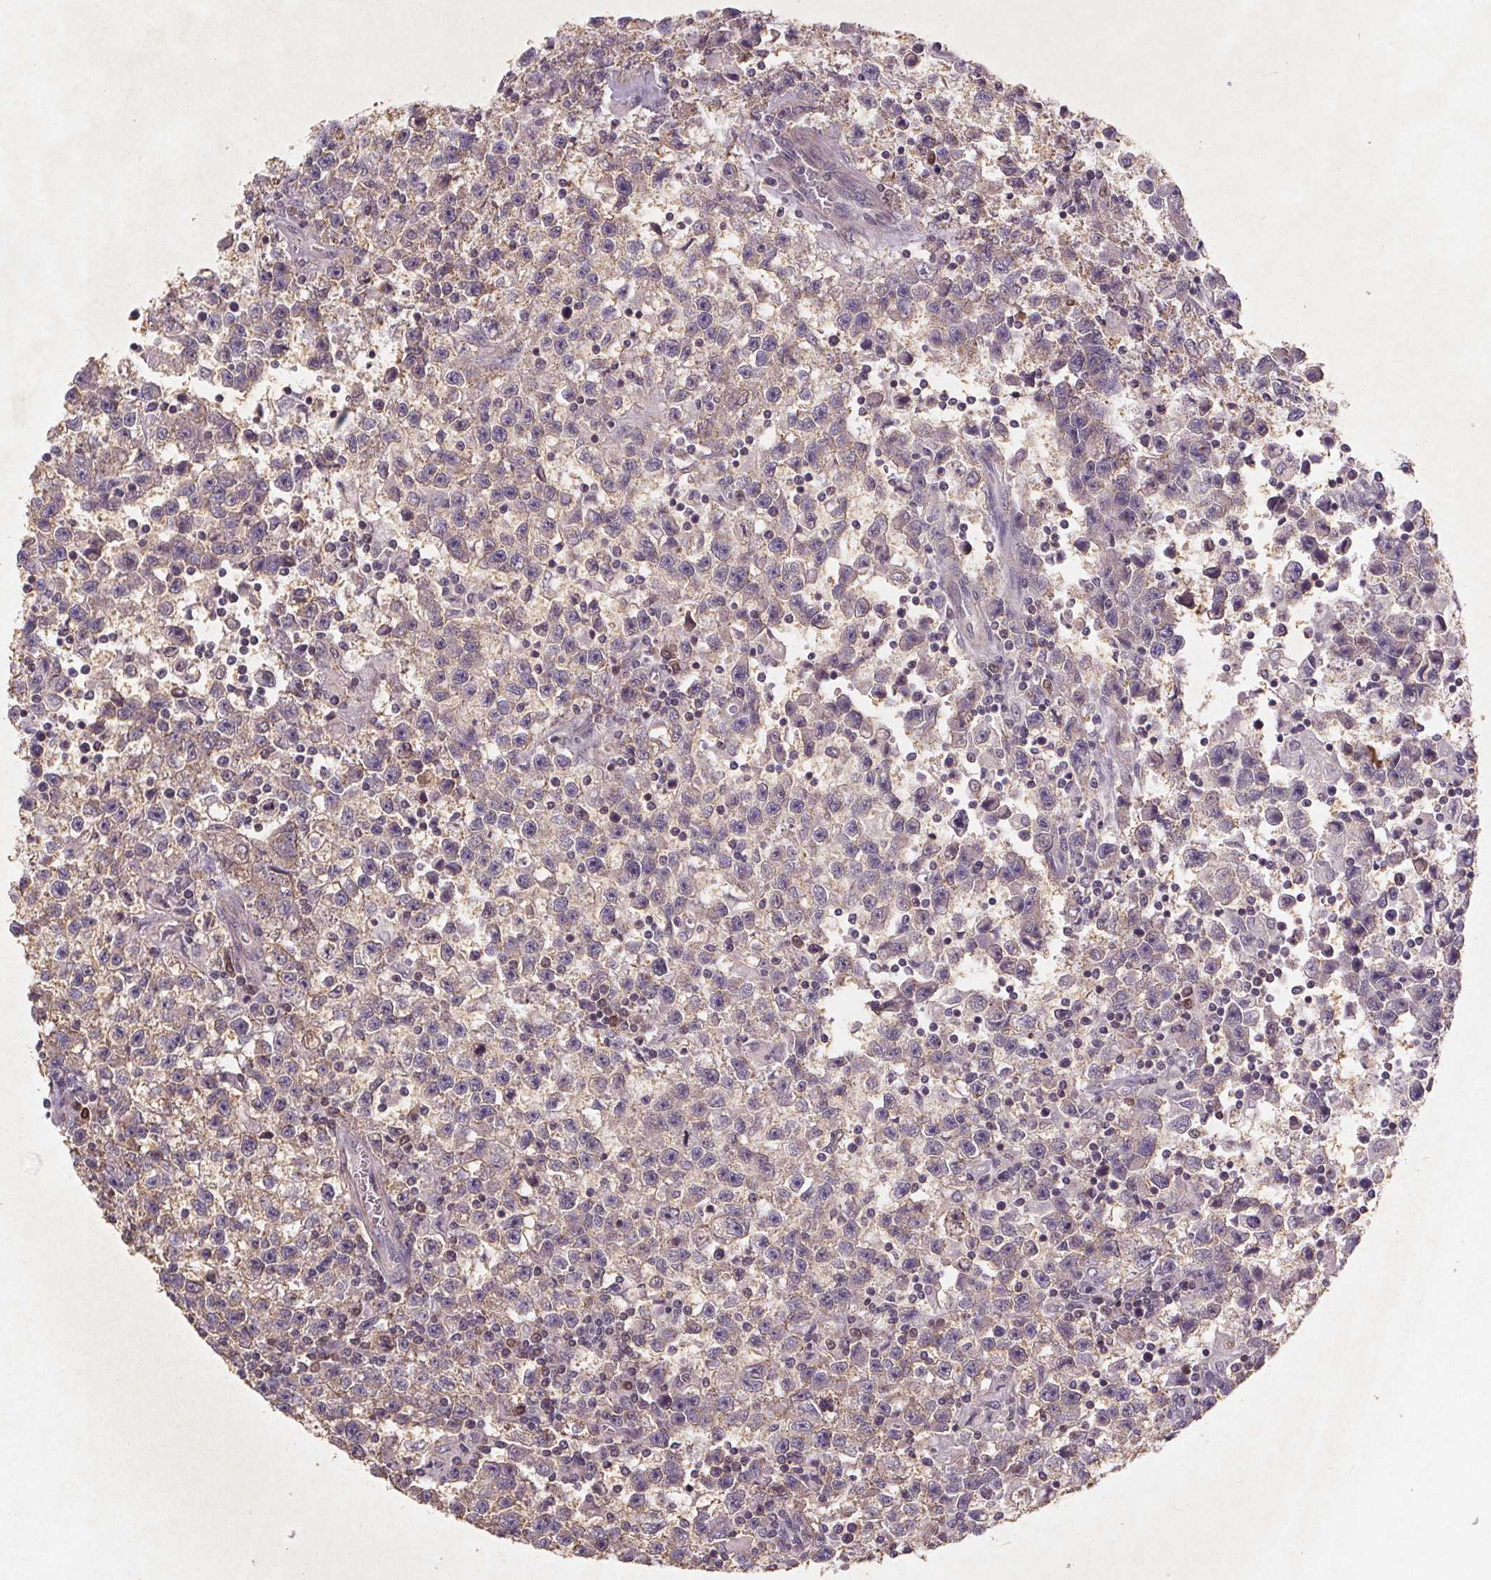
{"staining": {"intensity": "negative", "quantity": "none", "location": "none"}, "tissue": "testis cancer", "cell_type": "Tumor cells", "image_type": "cancer", "snomed": [{"axis": "morphology", "description": "Seminoma, NOS"}, {"axis": "topography", "description": "Testis"}], "caption": "DAB (3,3'-diaminobenzidine) immunohistochemical staining of testis cancer (seminoma) displays no significant expression in tumor cells.", "gene": "STRN3", "patient": {"sex": "male", "age": 31}}